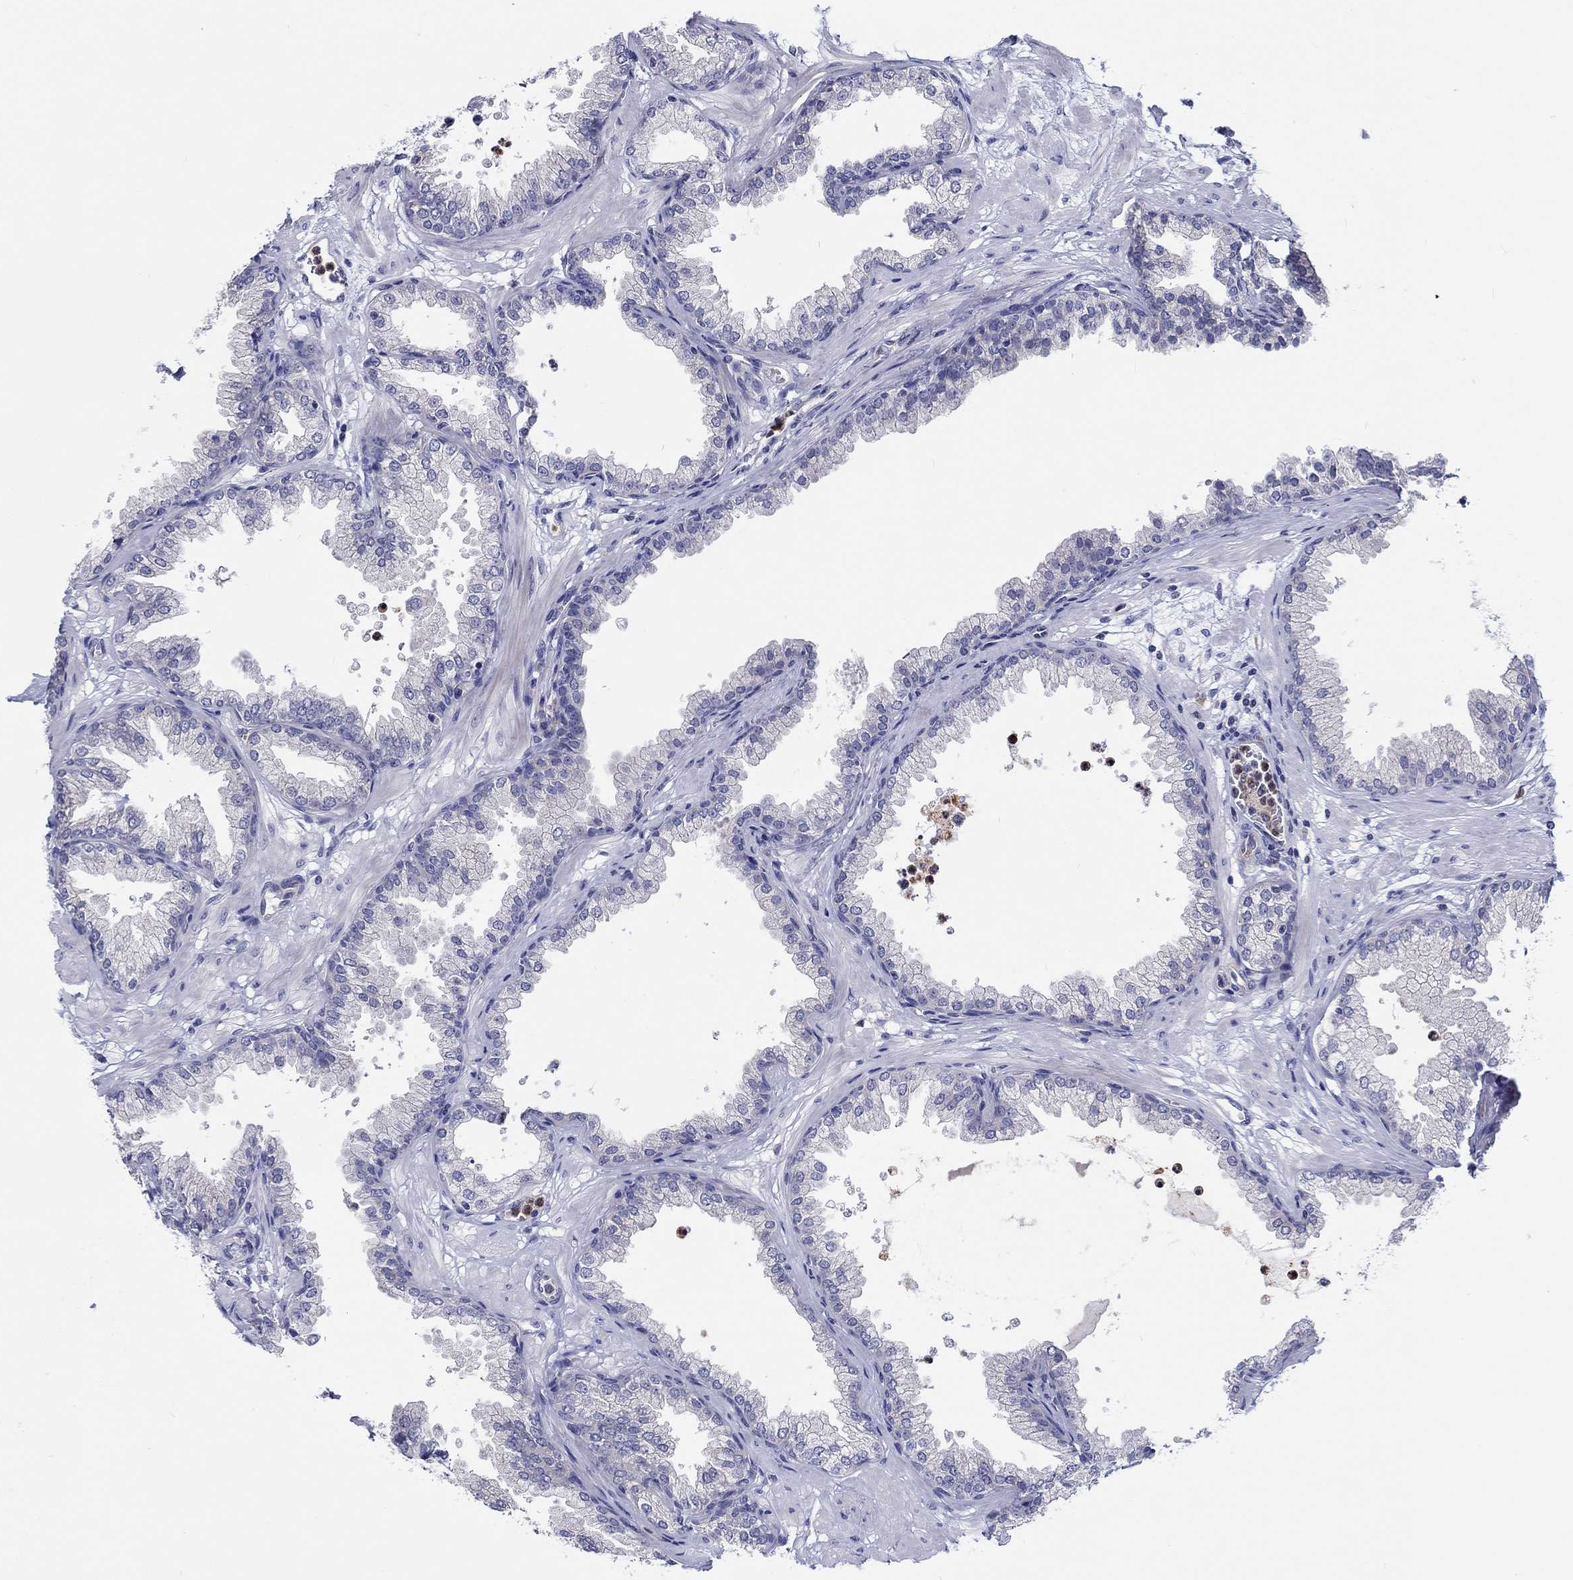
{"staining": {"intensity": "negative", "quantity": "none", "location": "none"}, "tissue": "prostate", "cell_type": "Glandular cells", "image_type": "normal", "snomed": [{"axis": "morphology", "description": "Normal tissue, NOS"}, {"axis": "topography", "description": "Prostate"}], "caption": "Glandular cells are negative for brown protein staining in unremarkable prostate. (DAB IHC, high magnification).", "gene": "ABCG4", "patient": {"sex": "male", "age": 37}}